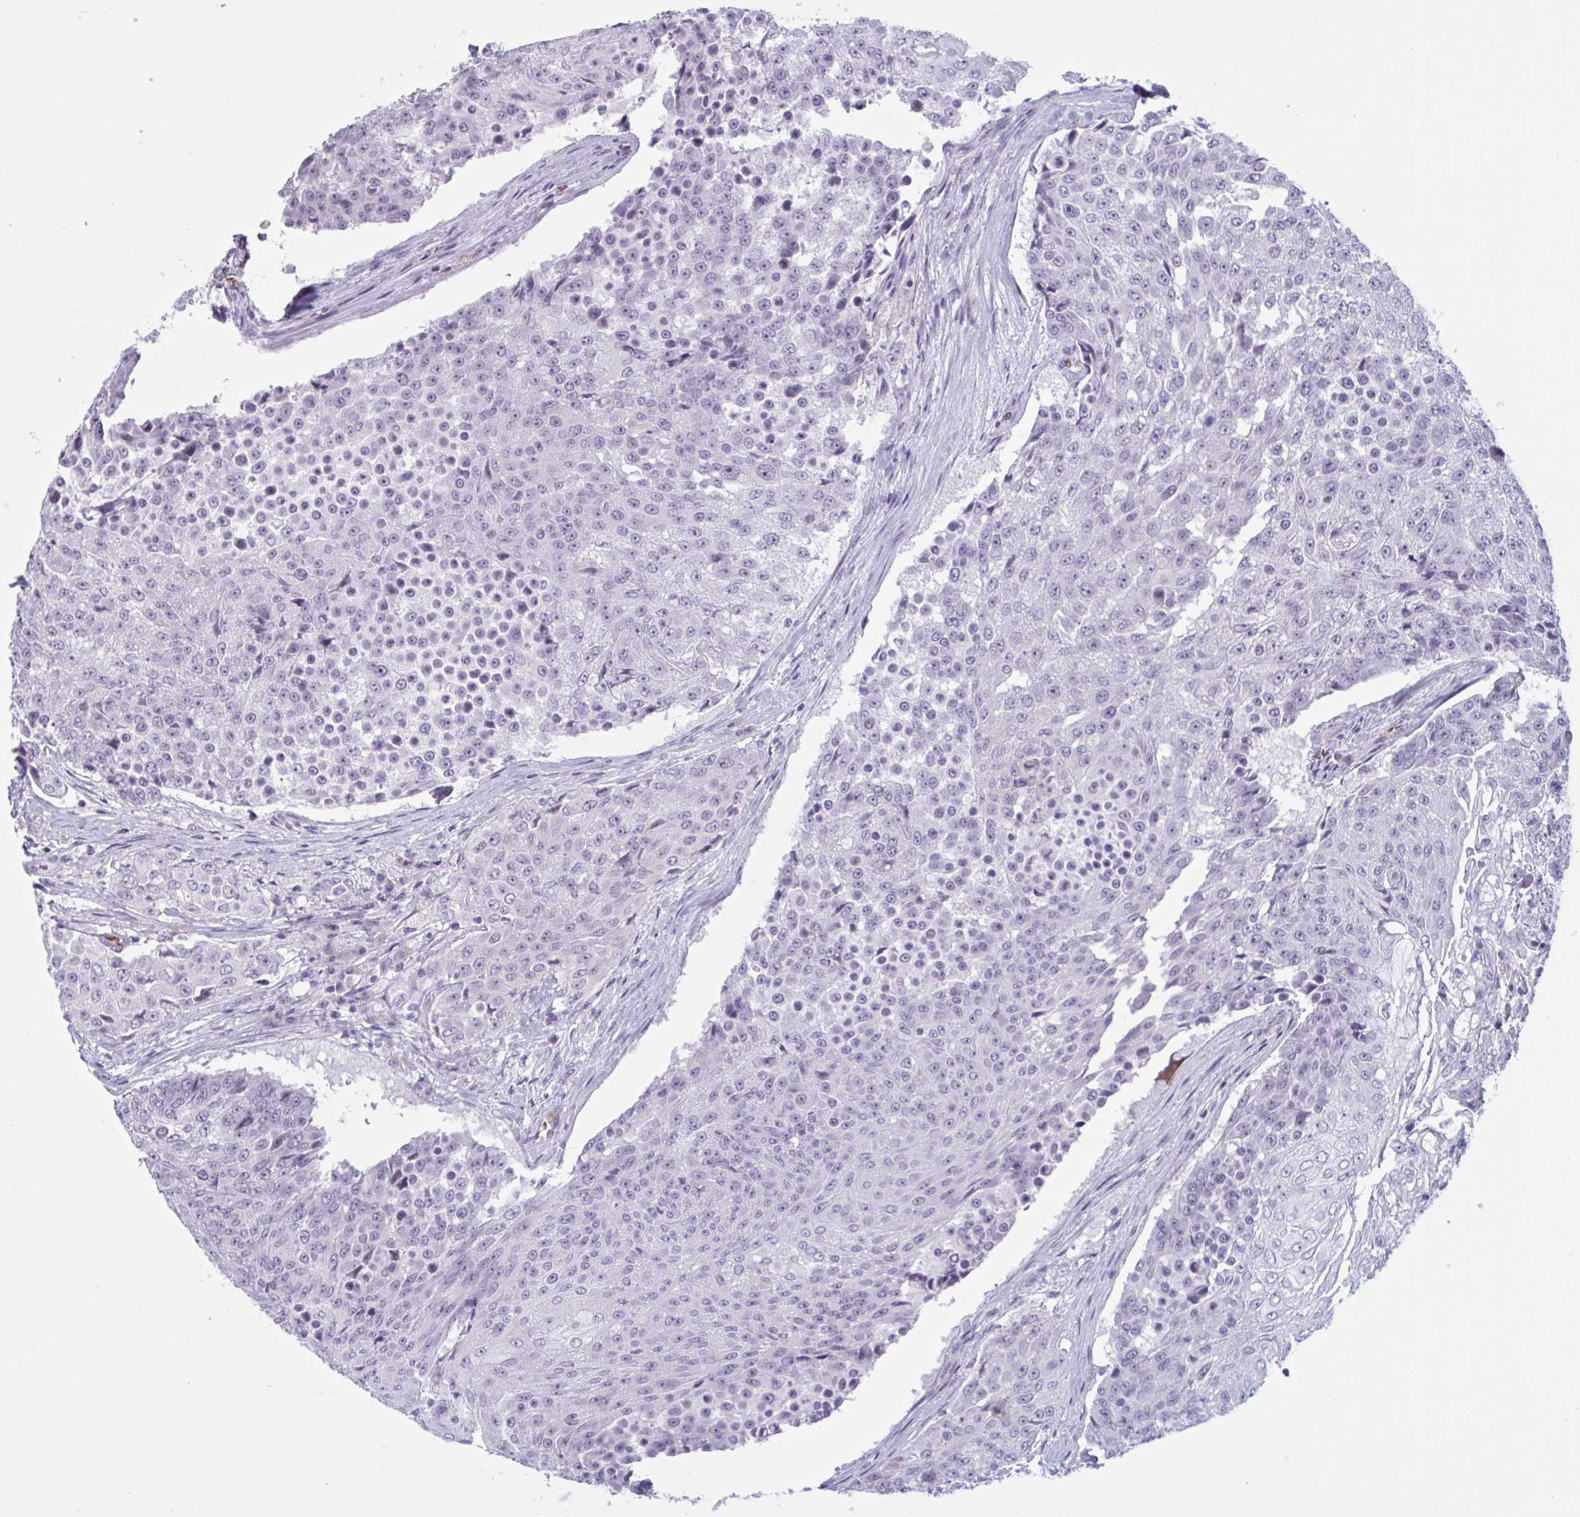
{"staining": {"intensity": "negative", "quantity": "none", "location": "none"}, "tissue": "urothelial cancer", "cell_type": "Tumor cells", "image_type": "cancer", "snomed": [{"axis": "morphology", "description": "Urothelial carcinoma, High grade"}, {"axis": "topography", "description": "Urinary bladder"}], "caption": "Histopathology image shows no significant protein expression in tumor cells of high-grade urothelial carcinoma.", "gene": "HSD11B2", "patient": {"sex": "female", "age": 63}}